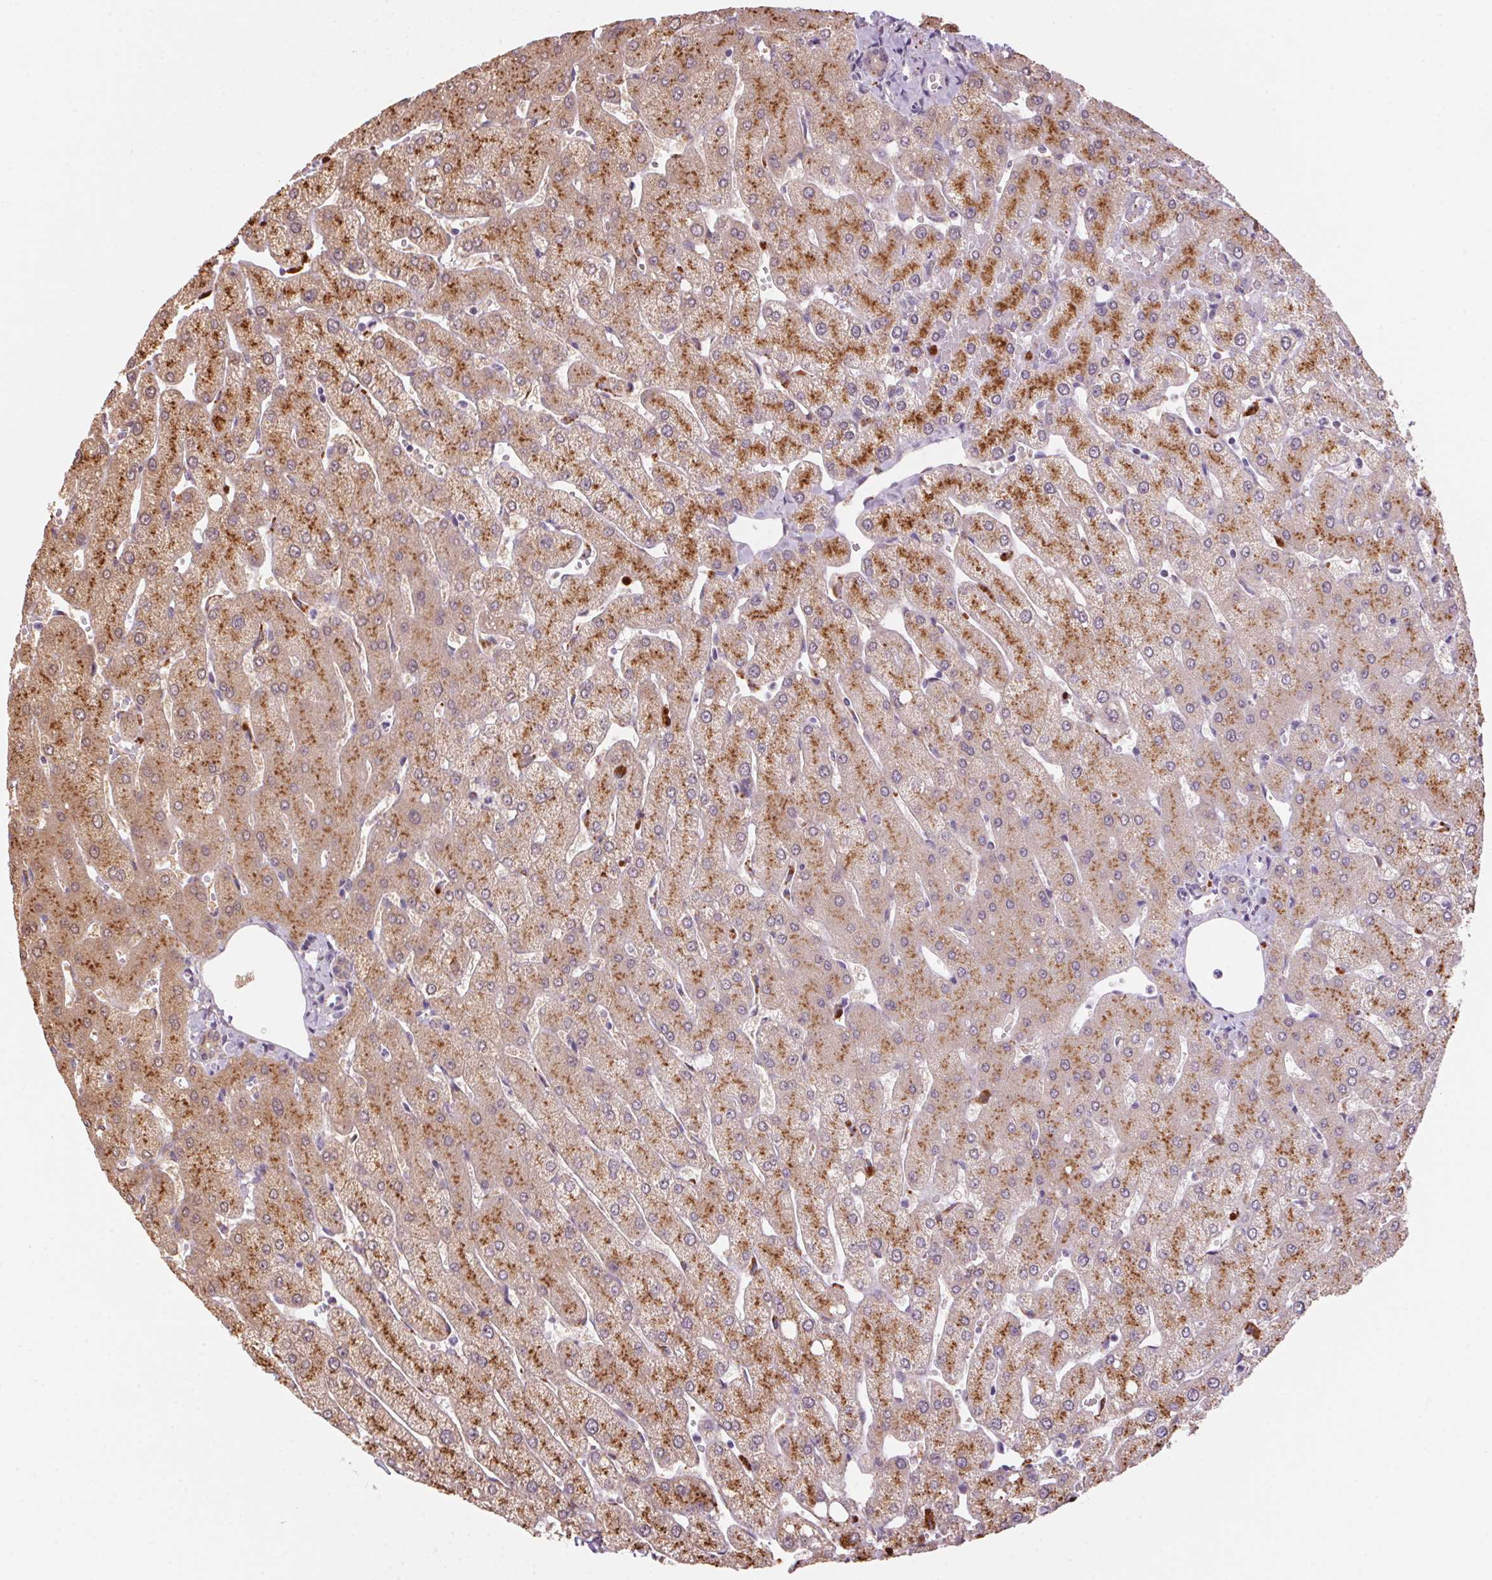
{"staining": {"intensity": "weak", "quantity": "<25%", "location": "cytoplasmic/membranous"}, "tissue": "liver", "cell_type": "Cholangiocytes", "image_type": "normal", "snomed": [{"axis": "morphology", "description": "Normal tissue, NOS"}, {"axis": "topography", "description": "Liver"}], "caption": "This photomicrograph is of normal liver stained with immunohistochemistry (IHC) to label a protein in brown with the nuclei are counter-stained blue. There is no positivity in cholangiocytes.", "gene": "ADH5", "patient": {"sex": "female", "age": 54}}